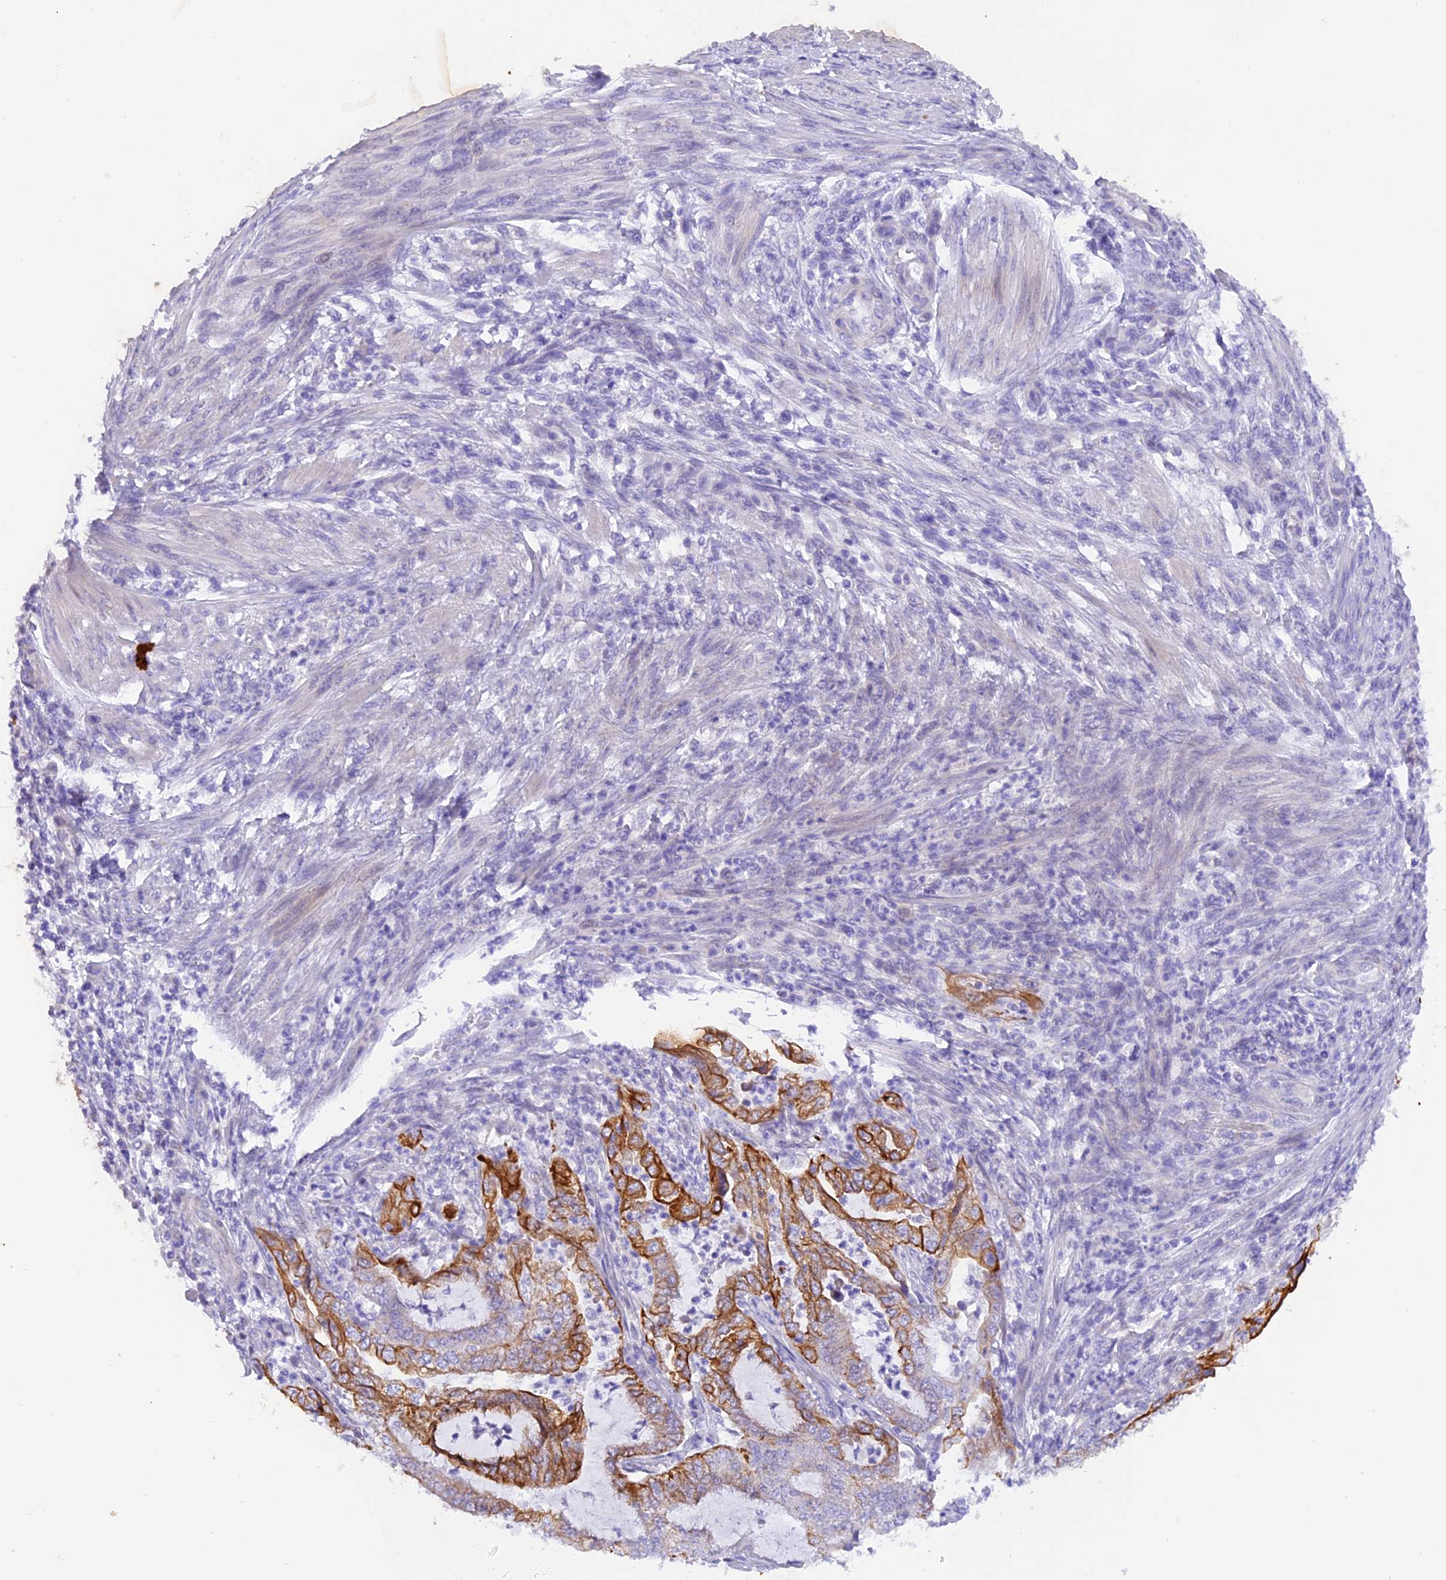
{"staining": {"intensity": "moderate", "quantity": ">75%", "location": "cytoplasmic/membranous"}, "tissue": "endometrial cancer", "cell_type": "Tumor cells", "image_type": "cancer", "snomed": [{"axis": "morphology", "description": "Adenocarcinoma, NOS"}, {"axis": "topography", "description": "Endometrium"}], "caption": "Tumor cells show moderate cytoplasmic/membranous expression in approximately >75% of cells in adenocarcinoma (endometrial).", "gene": "PKIA", "patient": {"sex": "female", "age": 51}}